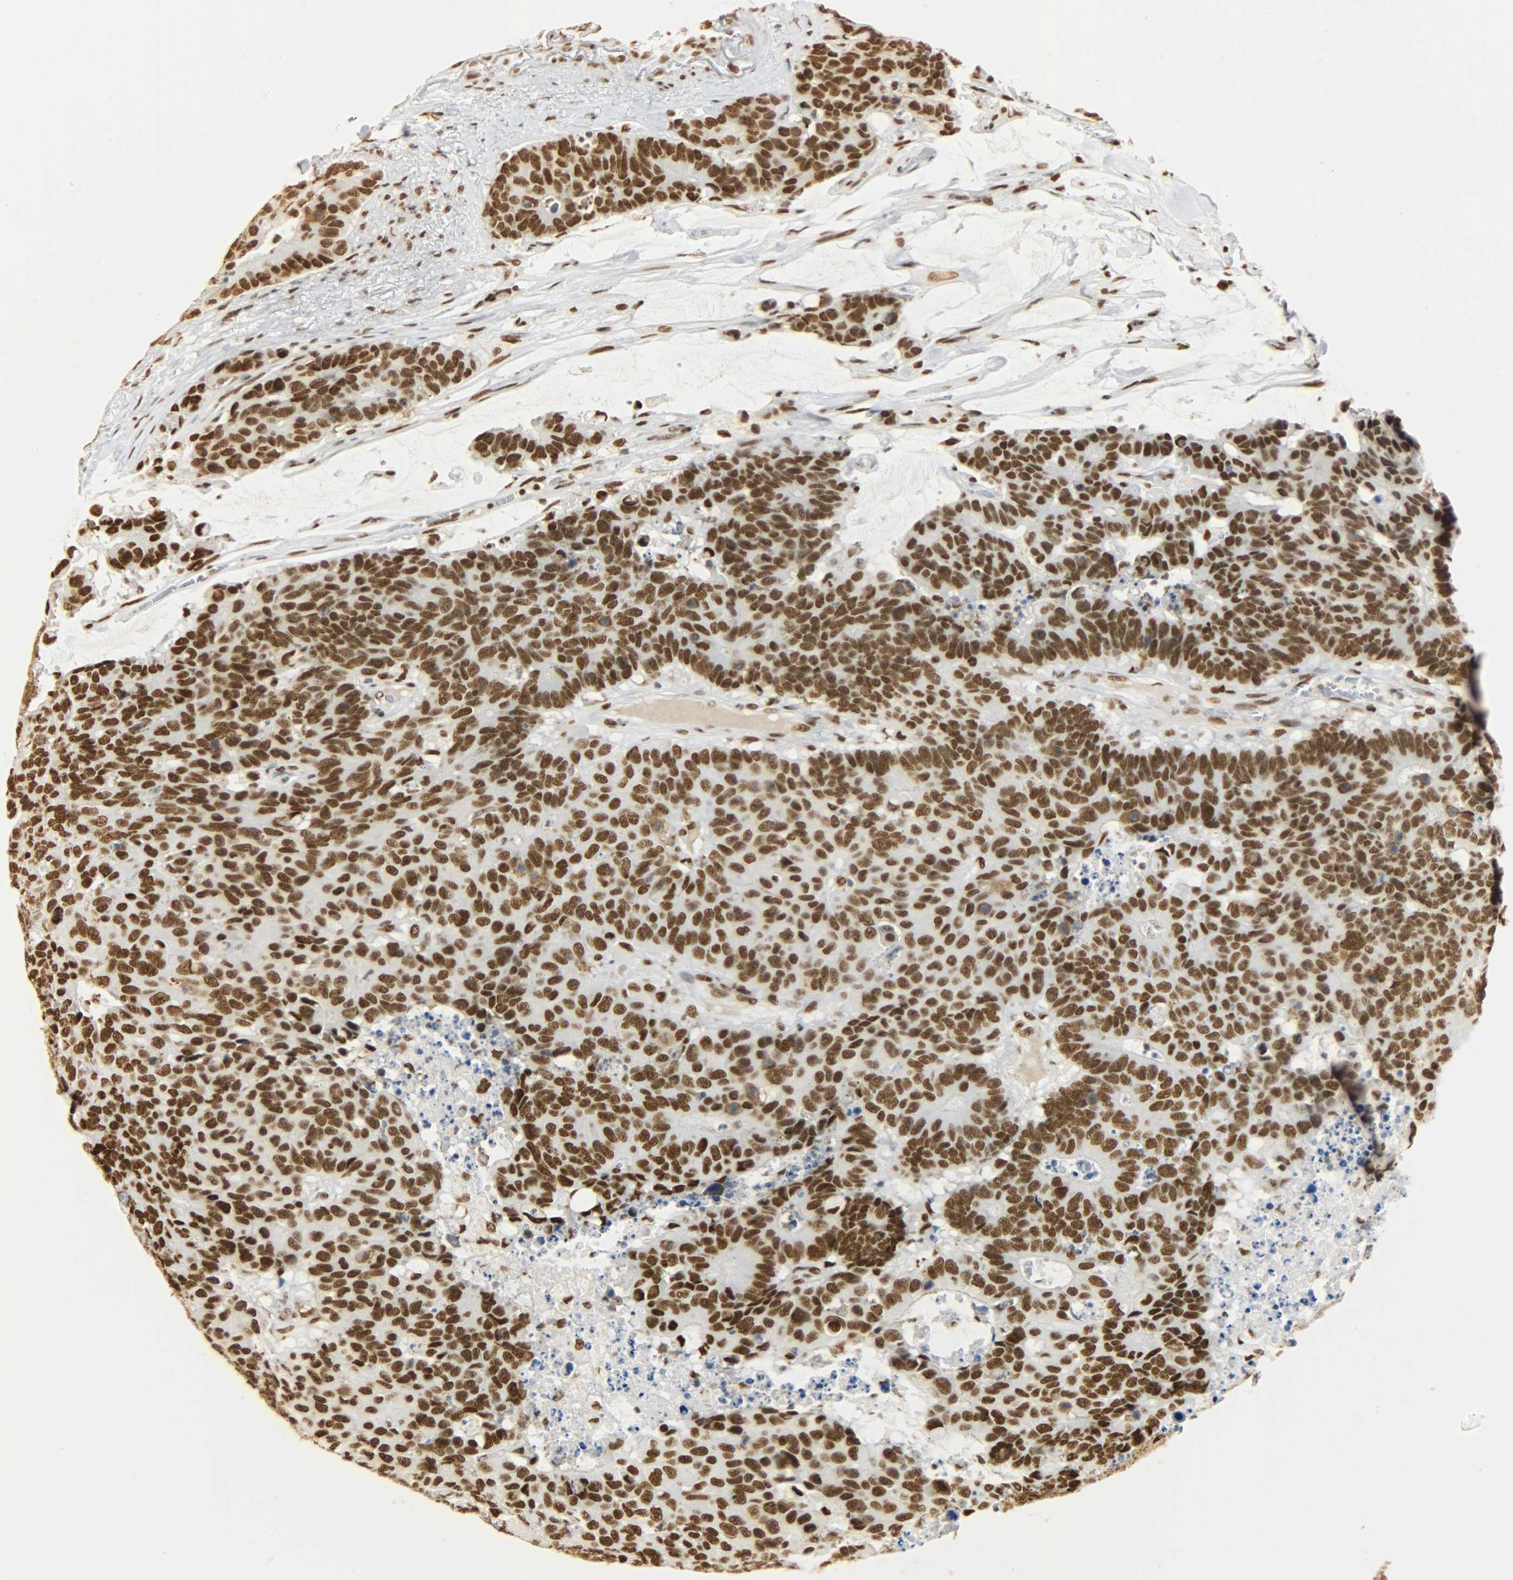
{"staining": {"intensity": "strong", "quantity": ">75%", "location": "nuclear"}, "tissue": "colorectal cancer", "cell_type": "Tumor cells", "image_type": "cancer", "snomed": [{"axis": "morphology", "description": "Adenocarcinoma, NOS"}, {"axis": "topography", "description": "Colon"}], "caption": "A high amount of strong nuclear staining is present in approximately >75% of tumor cells in colorectal adenocarcinoma tissue.", "gene": "KHDRBS1", "patient": {"sex": "female", "age": 86}}